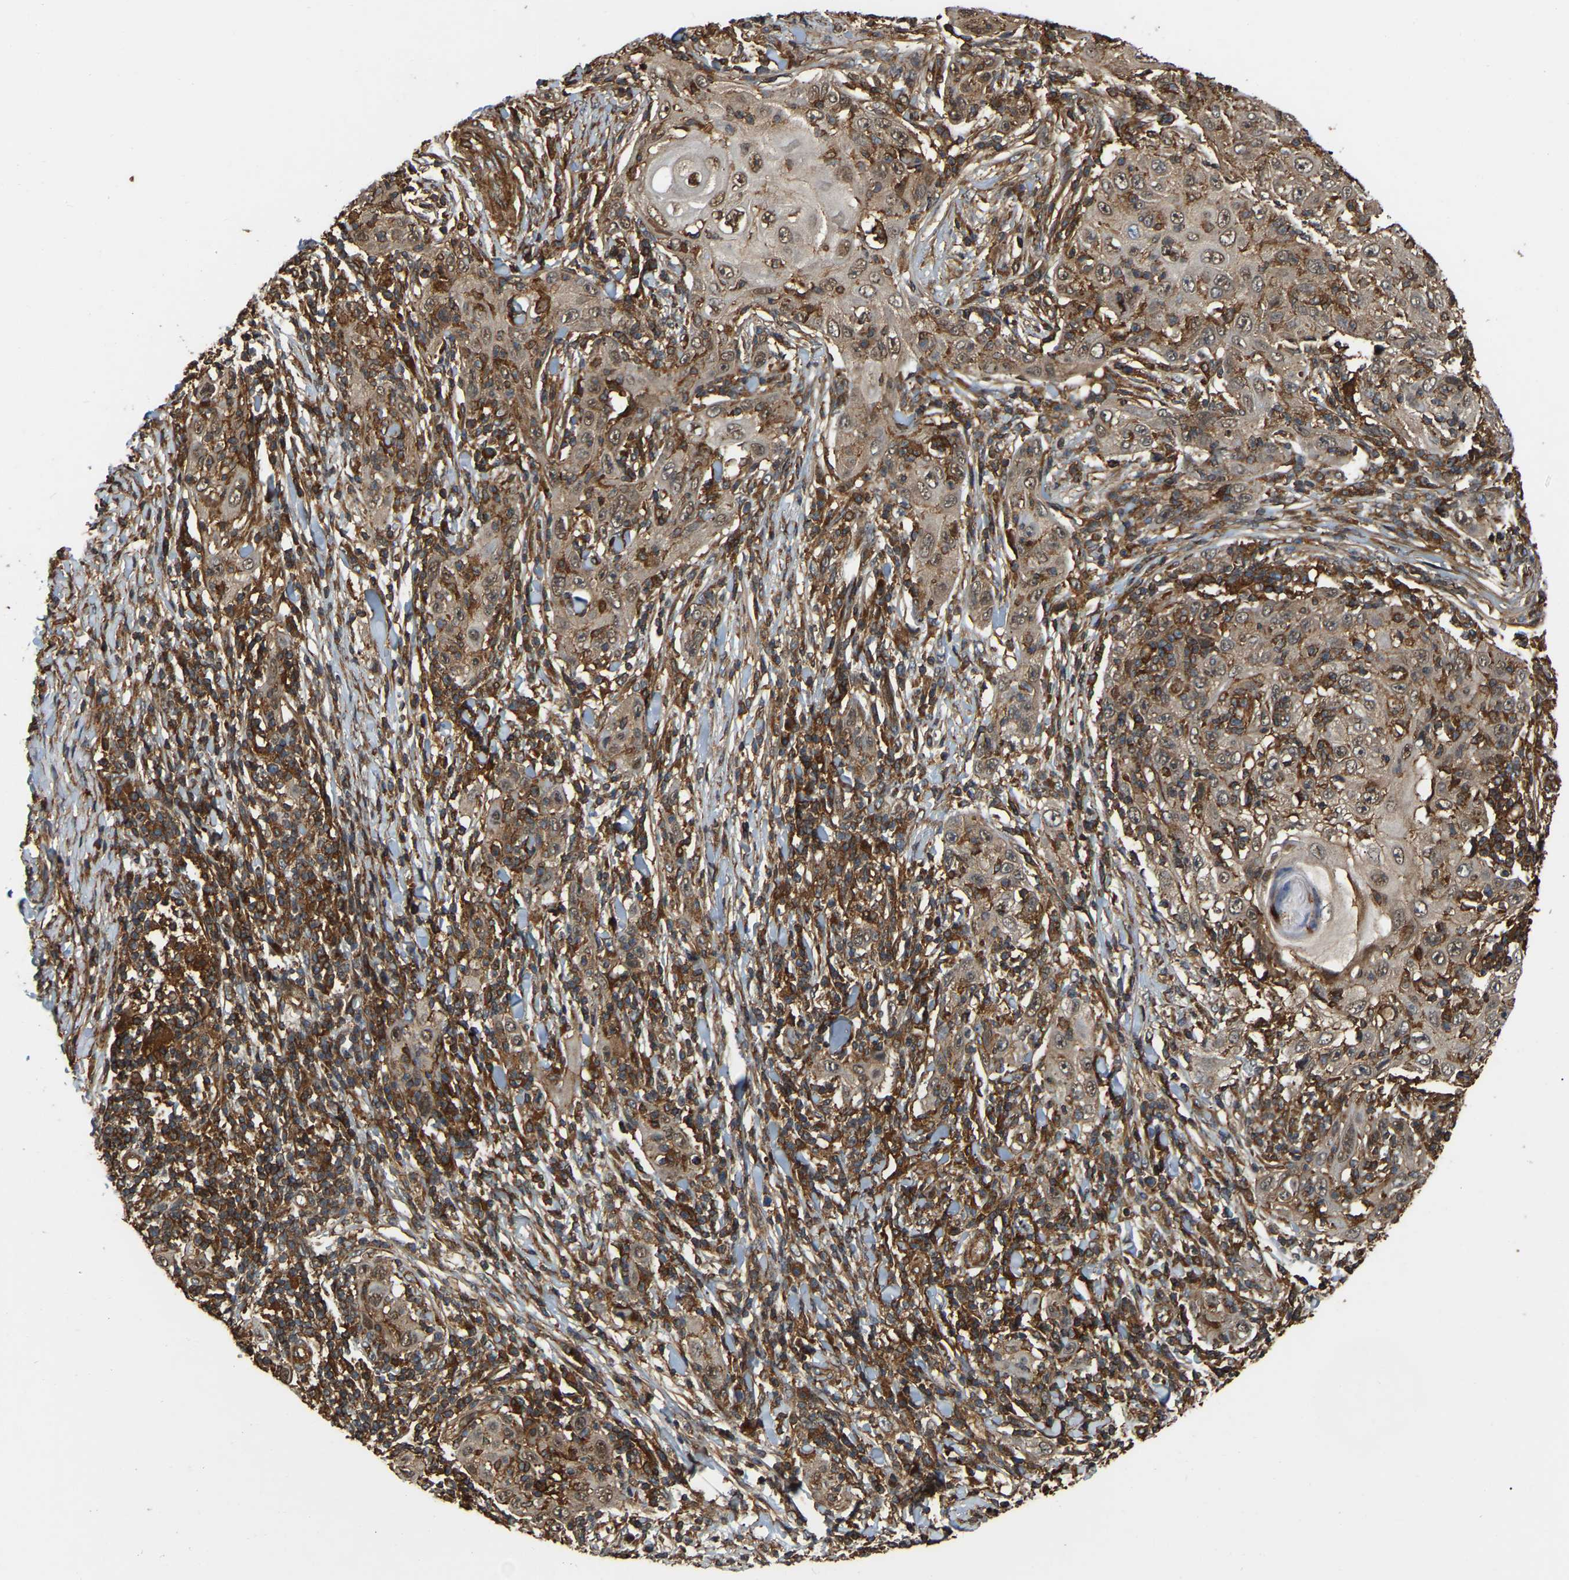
{"staining": {"intensity": "weak", "quantity": ">75%", "location": "cytoplasmic/membranous,nuclear"}, "tissue": "skin cancer", "cell_type": "Tumor cells", "image_type": "cancer", "snomed": [{"axis": "morphology", "description": "Squamous cell carcinoma, NOS"}, {"axis": "topography", "description": "Skin"}], "caption": "Squamous cell carcinoma (skin) stained for a protein reveals weak cytoplasmic/membranous and nuclear positivity in tumor cells. (Stains: DAB in brown, nuclei in blue, Microscopy: brightfield microscopy at high magnification).", "gene": "SAMD9L", "patient": {"sex": "female", "age": 88}}